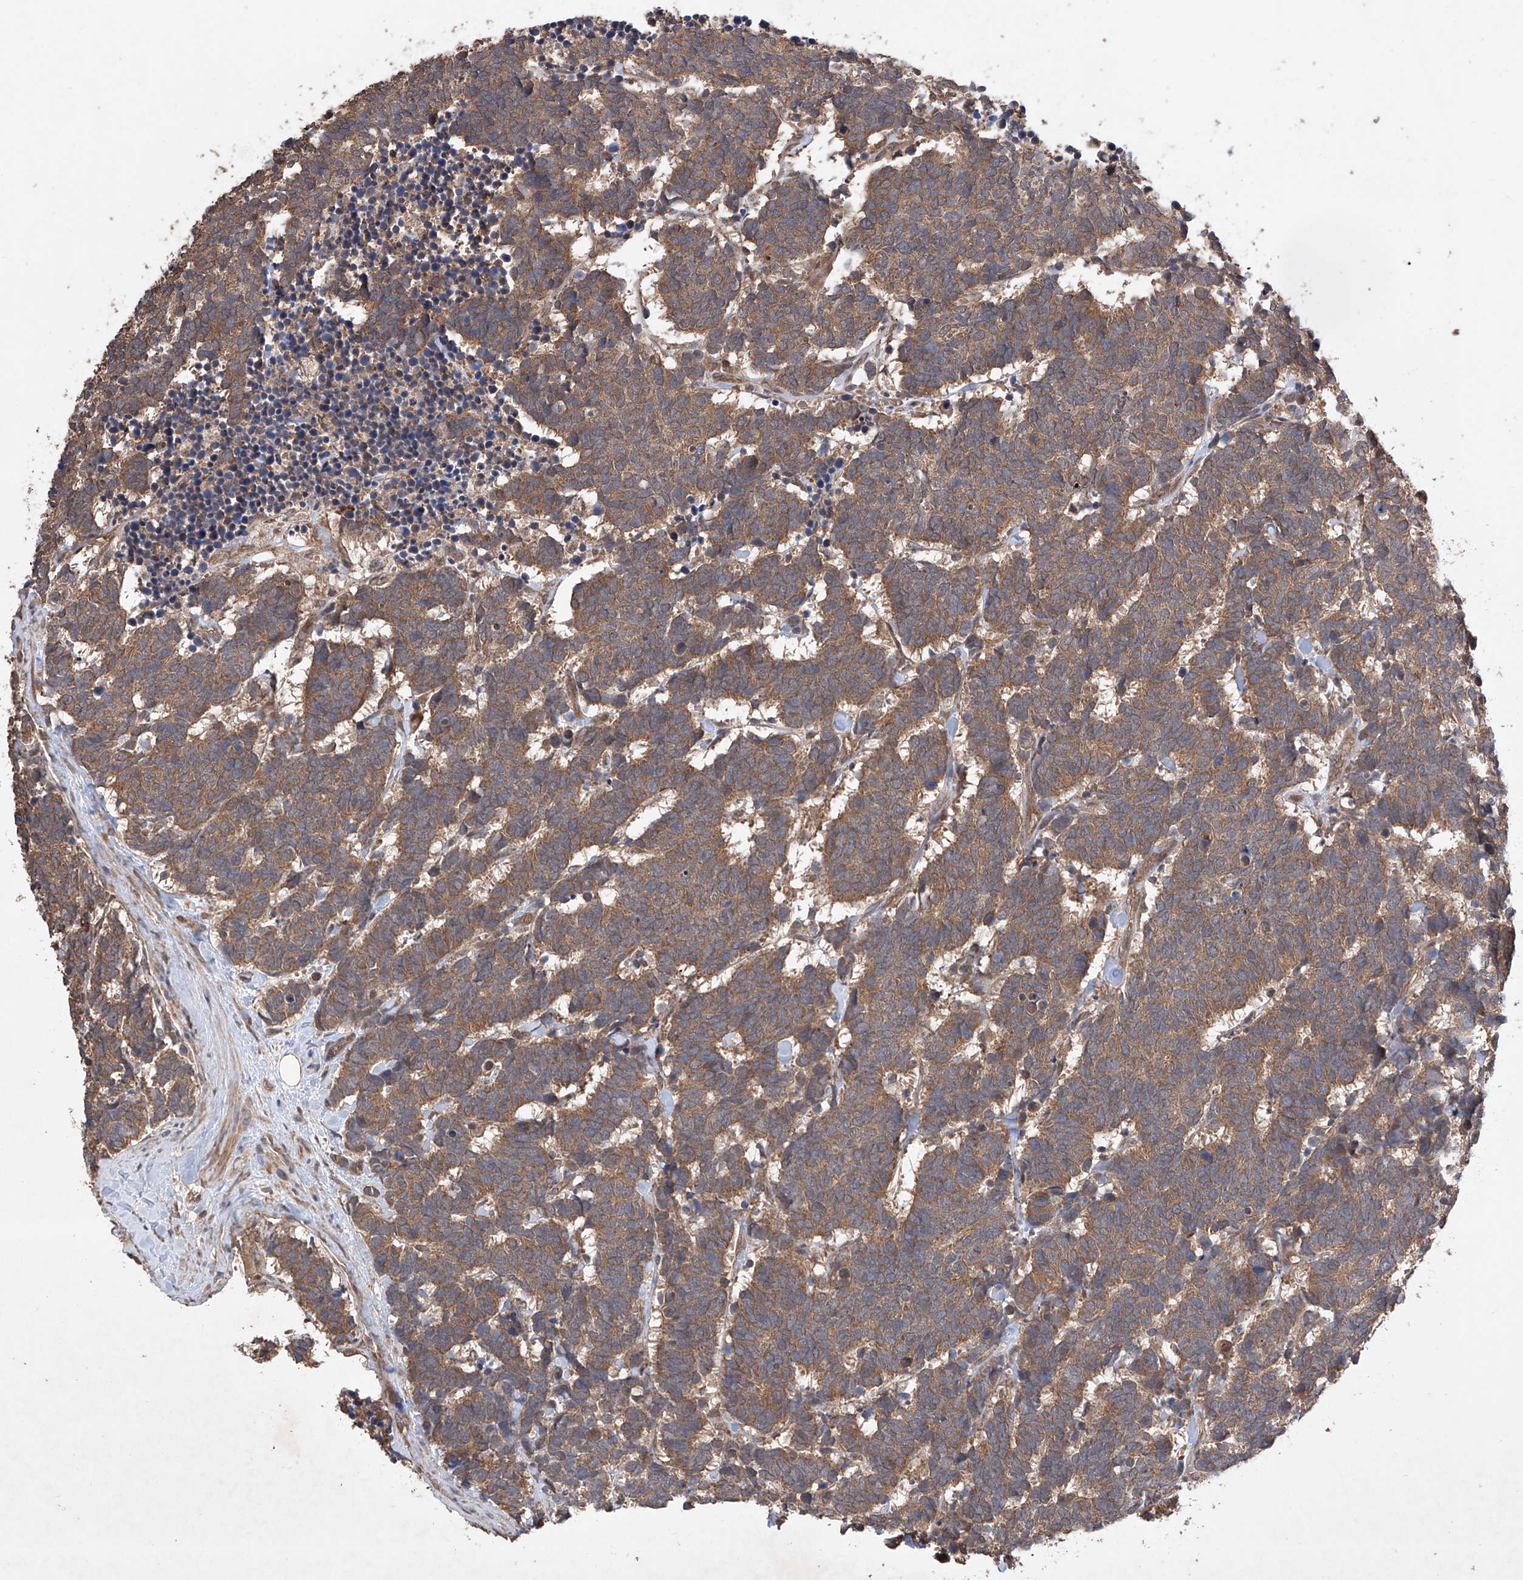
{"staining": {"intensity": "moderate", "quantity": ">75%", "location": "cytoplasmic/membranous"}, "tissue": "carcinoid", "cell_type": "Tumor cells", "image_type": "cancer", "snomed": [{"axis": "morphology", "description": "Carcinoma, NOS"}, {"axis": "morphology", "description": "Carcinoid, malignant, NOS"}, {"axis": "topography", "description": "Urinary bladder"}], "caption": "Immunohistochemistry (IHC) histopathology image of carcinoid stained for a protein (brown), which exhibits medium levels of moderate cytoplasmic/membranous staining in about >75% of tumor cells.", "gene": "LURAP1", "patient": {"sex": "male", "age": 57}}